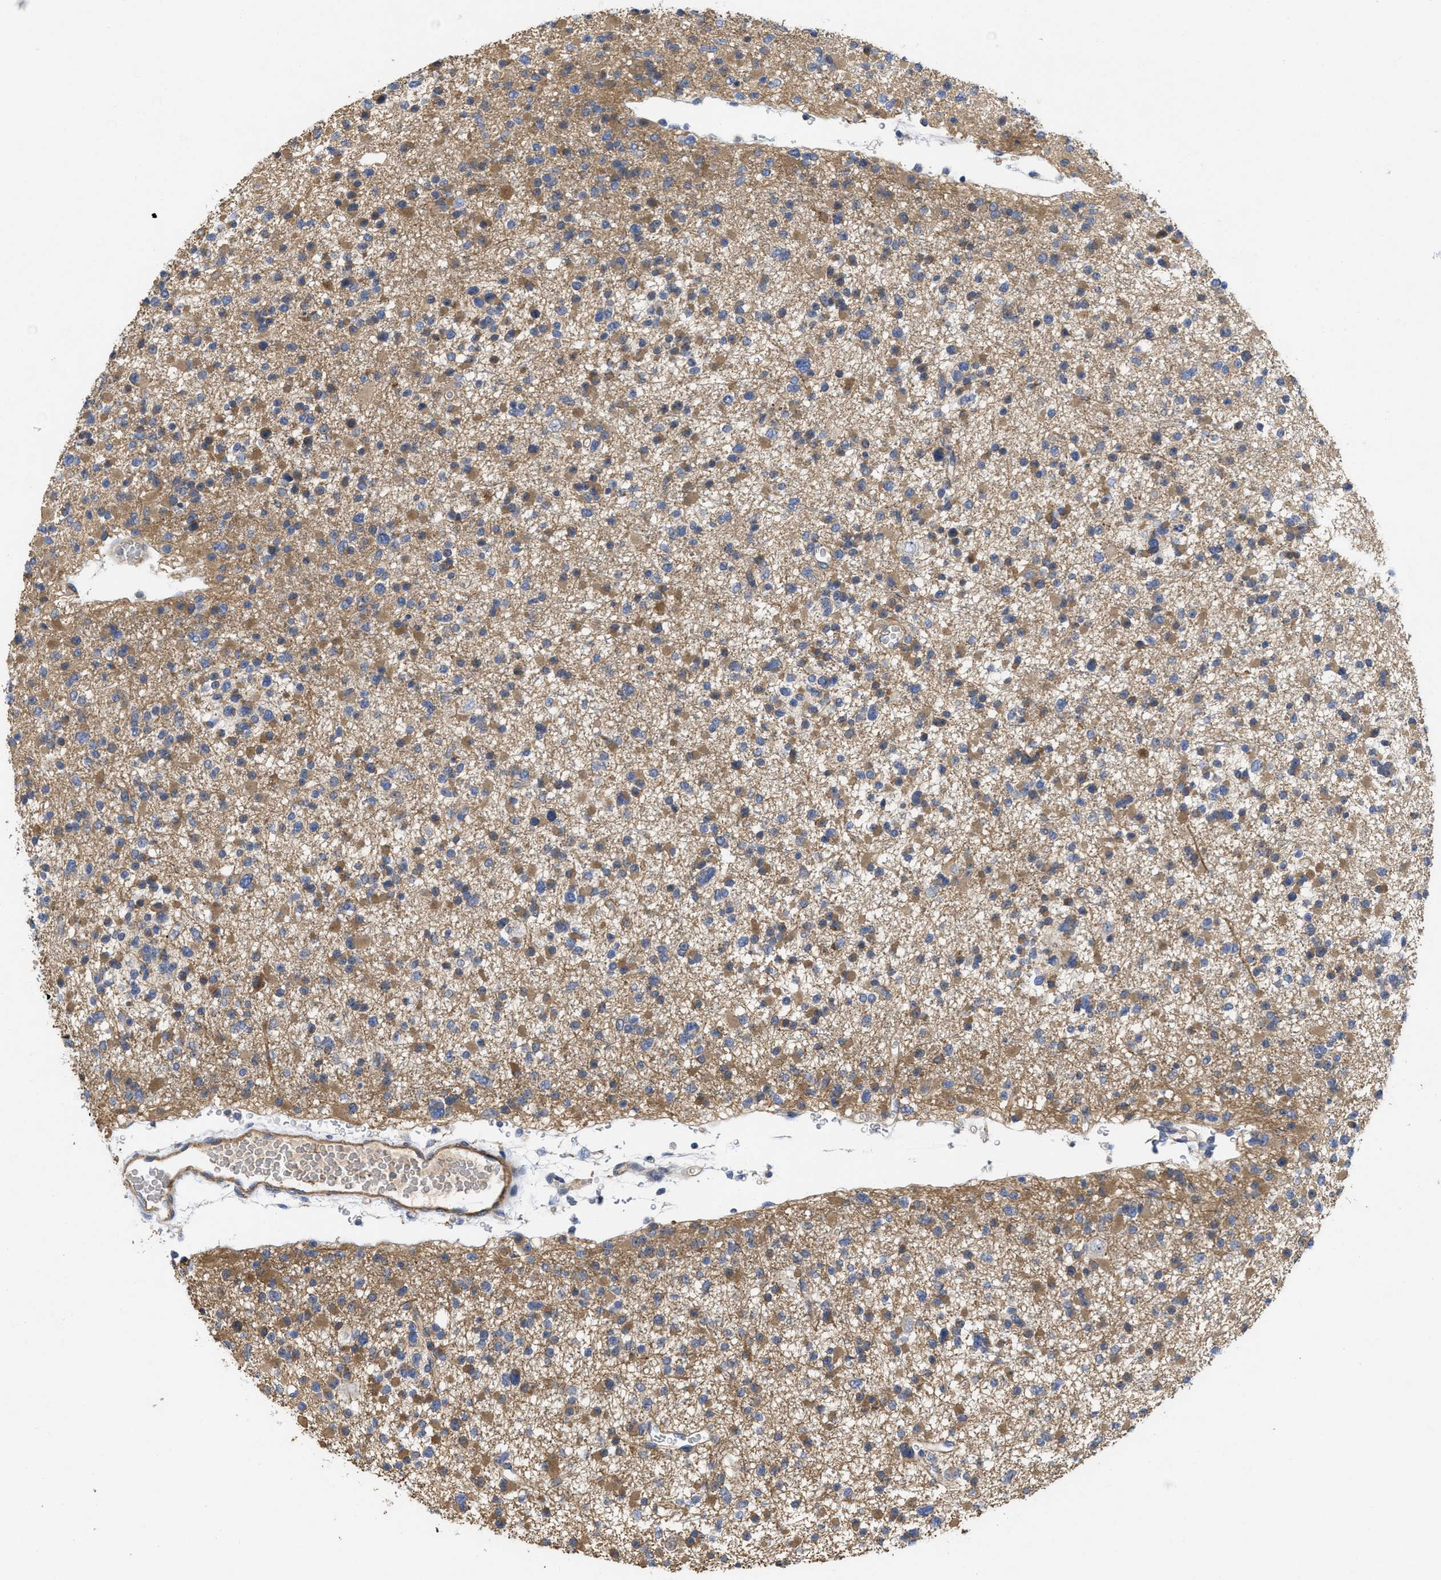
{"staining": {"intensity": "moderate", "quantity": "25%-75%", "location": "cytoplasmic/membranous"}, "tissue": "glioma", "cell_type": "Tumor cells", "image_type": "cancer", "snomed": [{"axis": "morphology", "description": "Glioma, malignant, Low grade"}, {"axis": "topography", "description": "Brain"}], "caption": "This image demonstrates IHC staining of human glioma, with medium moderate cytoplasmic/membranous positivity in about 25%-75% of tumor cells.", "gene": "ARHGEF26", "patient": {"sex": "female", "age": 22}}